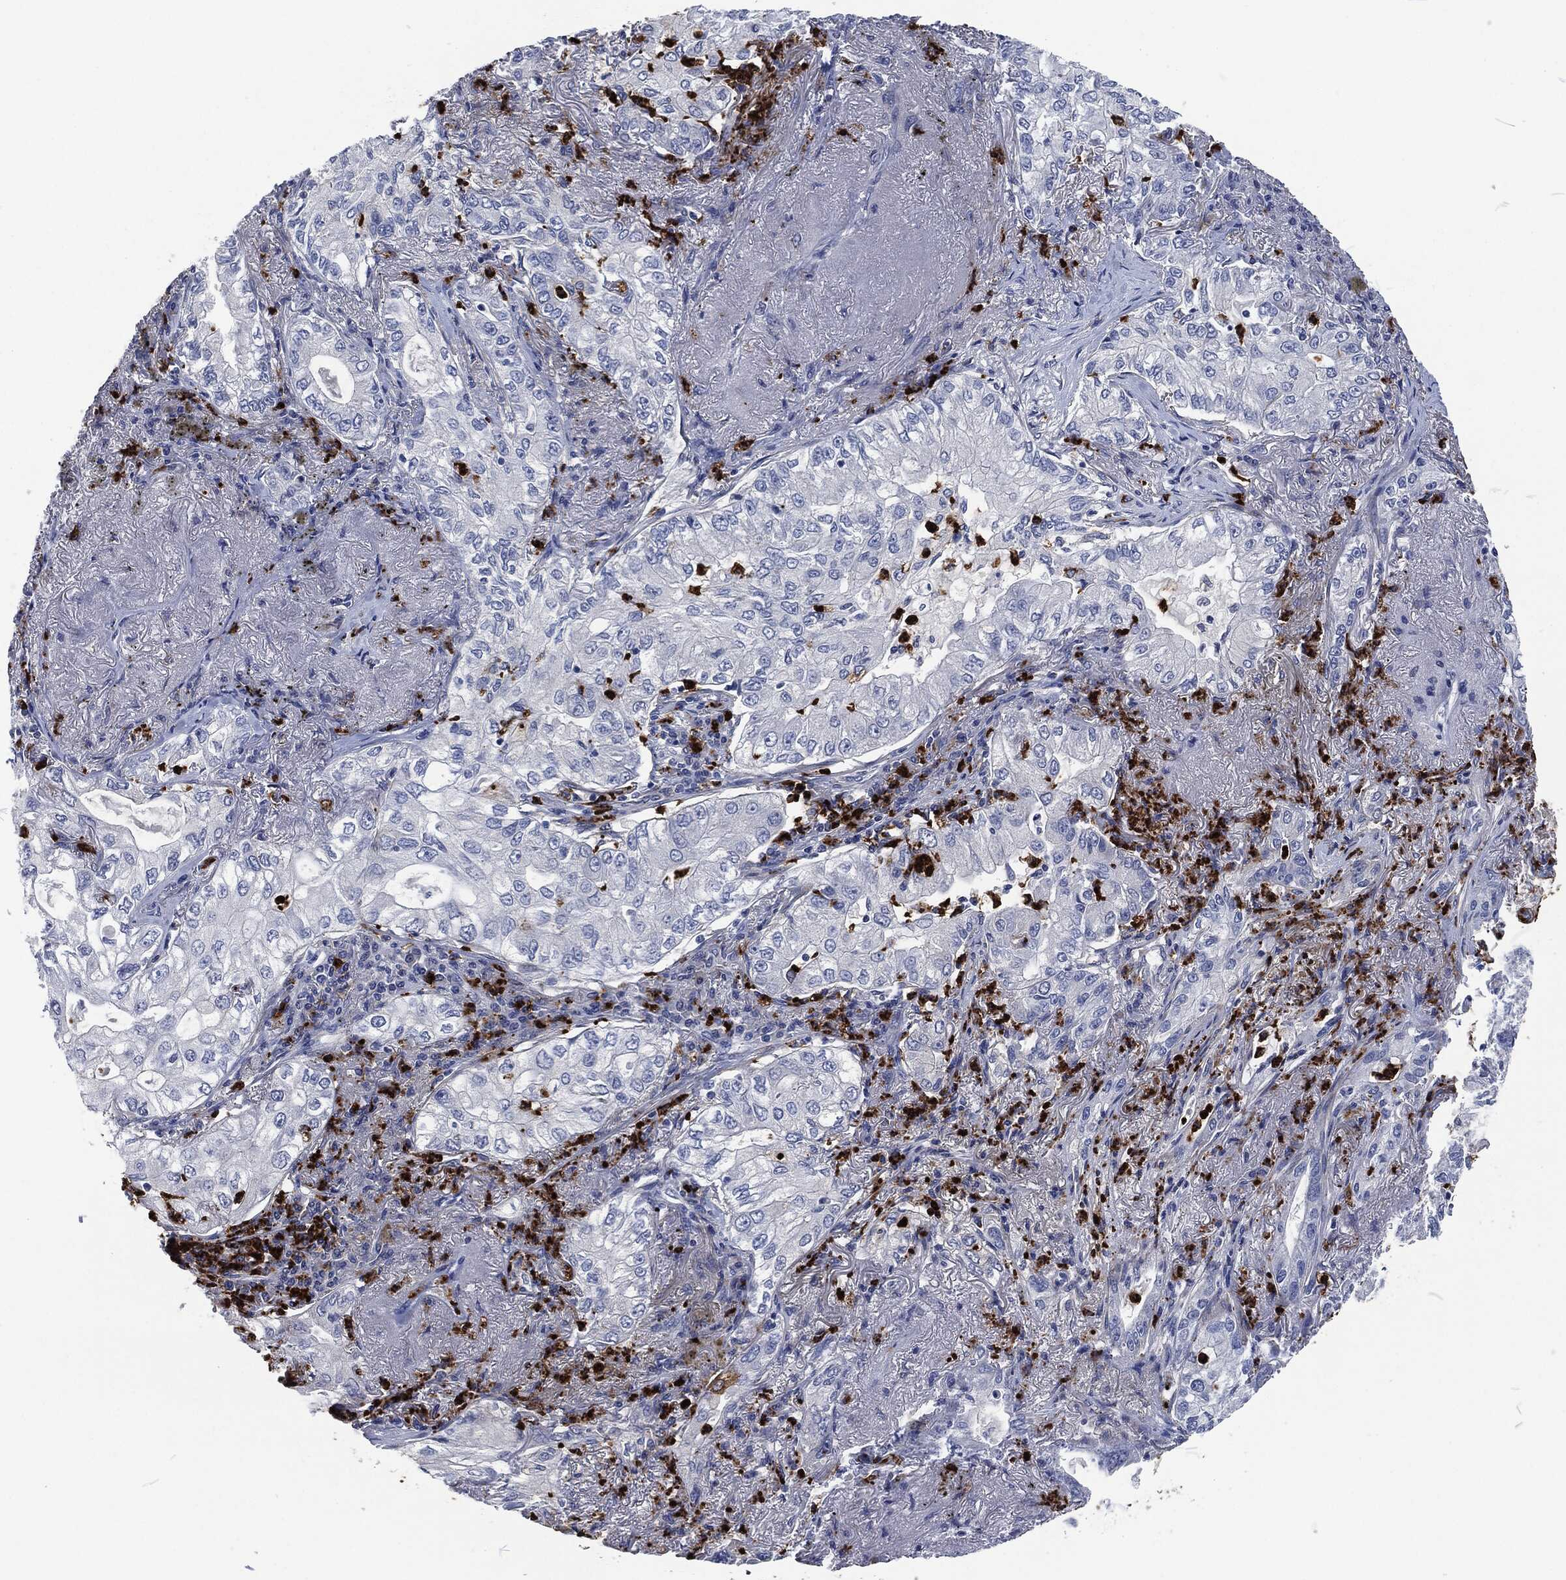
{"staining": {"intensity": "negative", "quantity": "none", "location": "none"}, "tissue": "lung cancer", "cell_type": "Tumor cells", "image_type": "cancer", "snomed": [{"axis": "morphology", "description": "Adenocarcinoma, NOS"}, {"axis": "topography", "description": "Lung"}], "caption": "The immunohistochemistry (IHC) image has no significant positivity in tumor cells of lung adenocarcinoma tissue.", "gene": "MPO", "patient": {"sex": "female", "age": 73}}